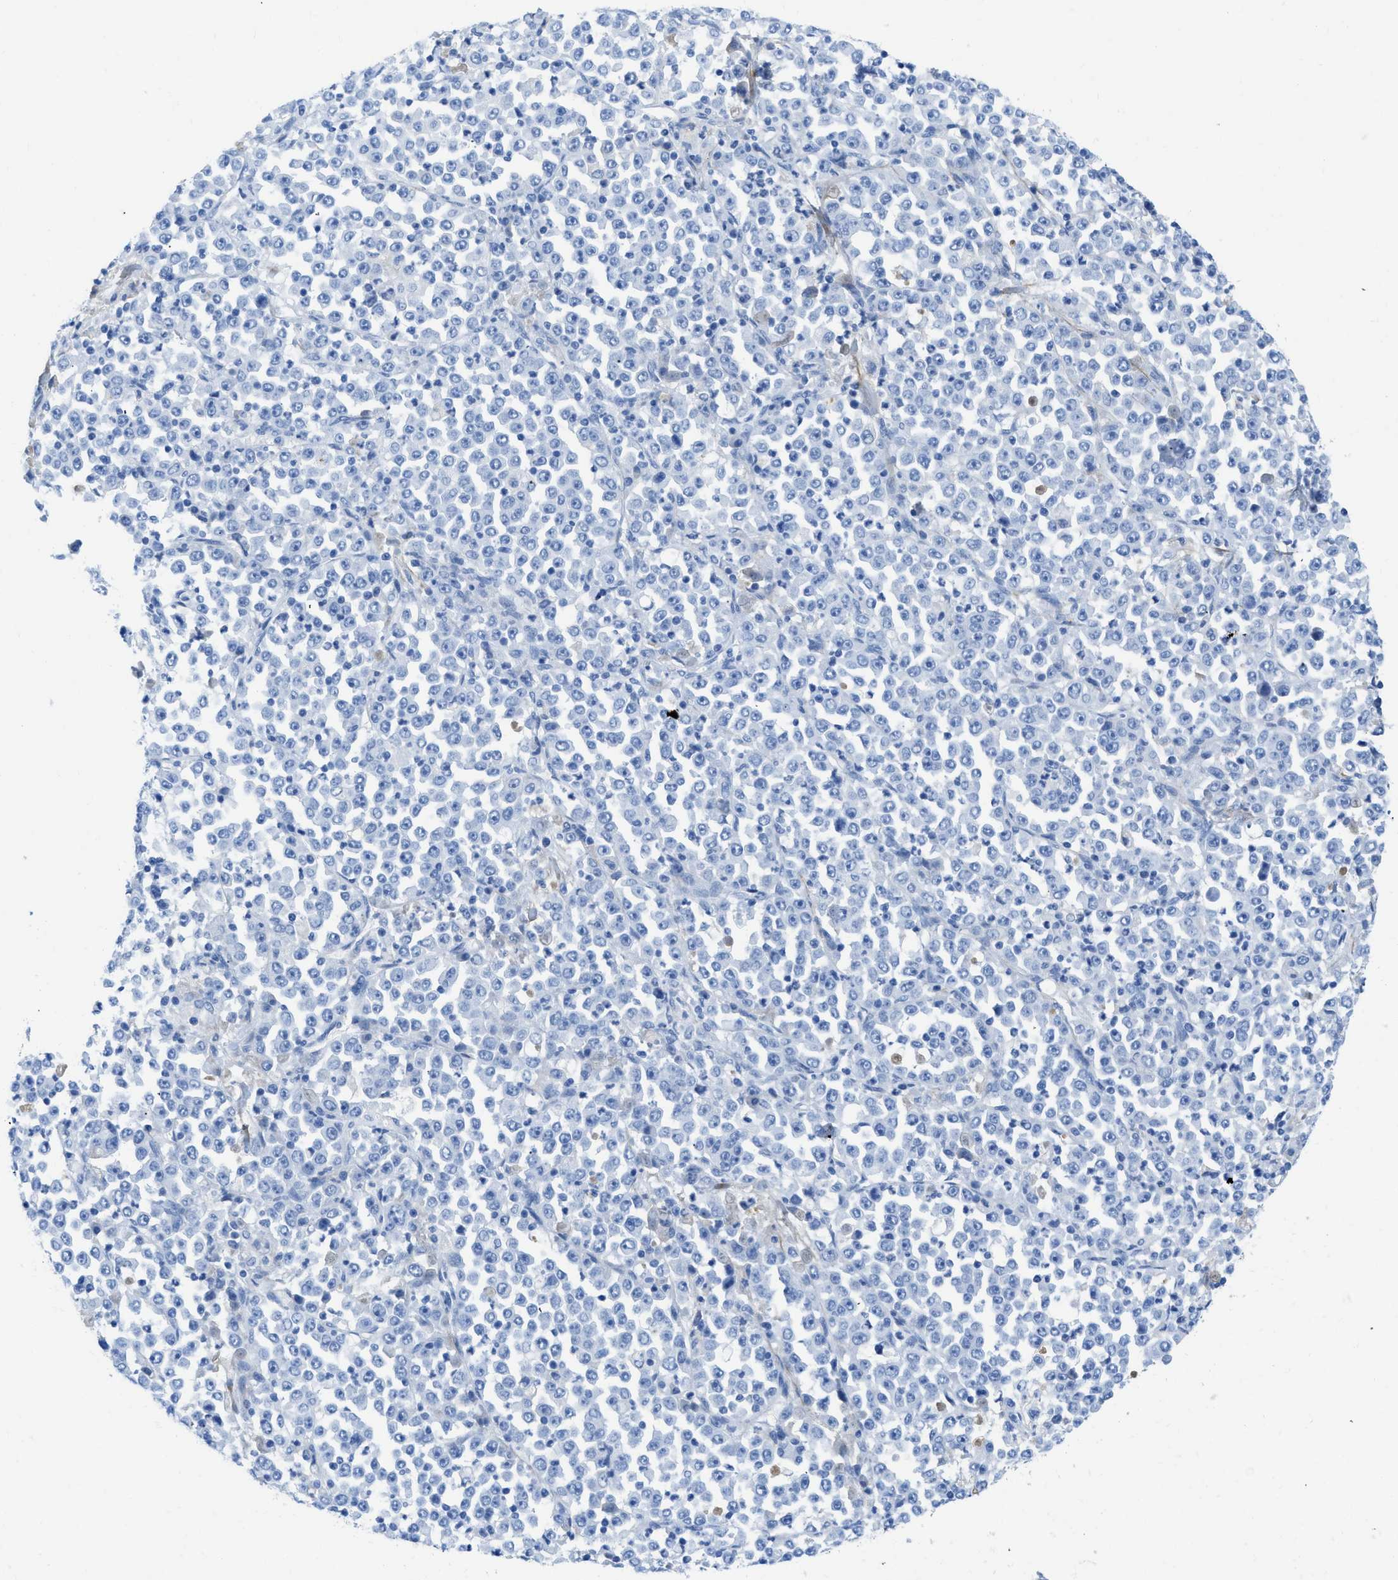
{"staining": {"intensity": "negative", "quantity": "none", "location": "none"}, "tissue": "stomach cancer", "cell_type": "Tumor cells", "image_type": "cancer", "snomed": [{"axis": "morphology", "description": "Normal tissue, NOS"}, {"axis": "morphology", "description": "Adenocarcinoma, NOS"}, {"axis": "topography", "description": "Stomach, upper"}, {"axis": "topography", "description": "Stomach"}], "caption": "The micrograph demonstrates no significant positivity in tumor cells of stomach cancer.", "gene": "COL3A1", "patient": {"sex": "male", "age": 59}}